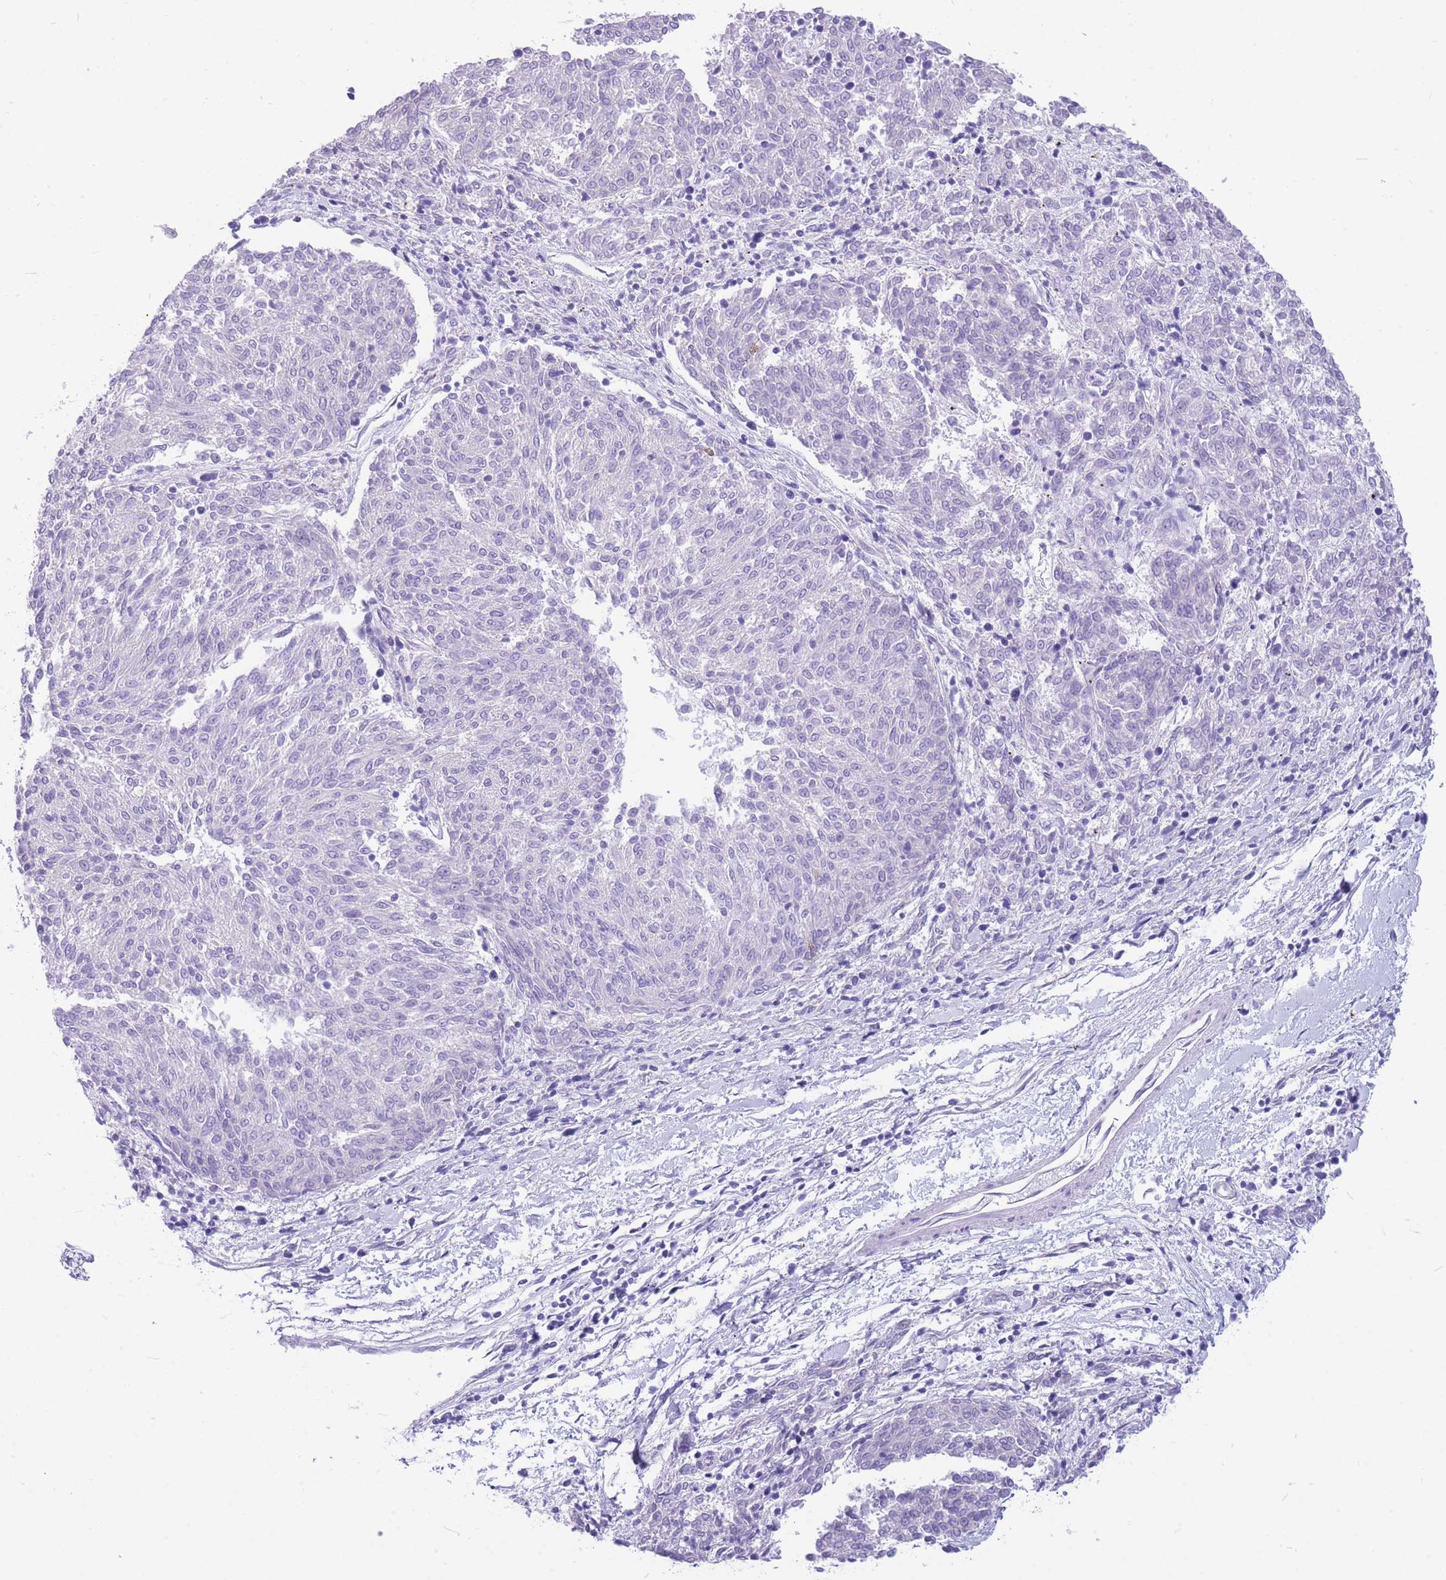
{"staining": {"intensity": "negative", "quantity": "none", "location": "none"}, "tissue": "melanoma", "cell_type": "Tumor cells", "image_type": "cancer", "snomed": [{"axis": "morphology", "description": "Malignant melanoma, NOS"}, {"axis": "topography", "description": "Skin"}], "caption": "The image exhibits no significant staining in tumor cells of melanoma.", "gene": "ZNF311", "patient": {"sex": "female", "age": 72}}